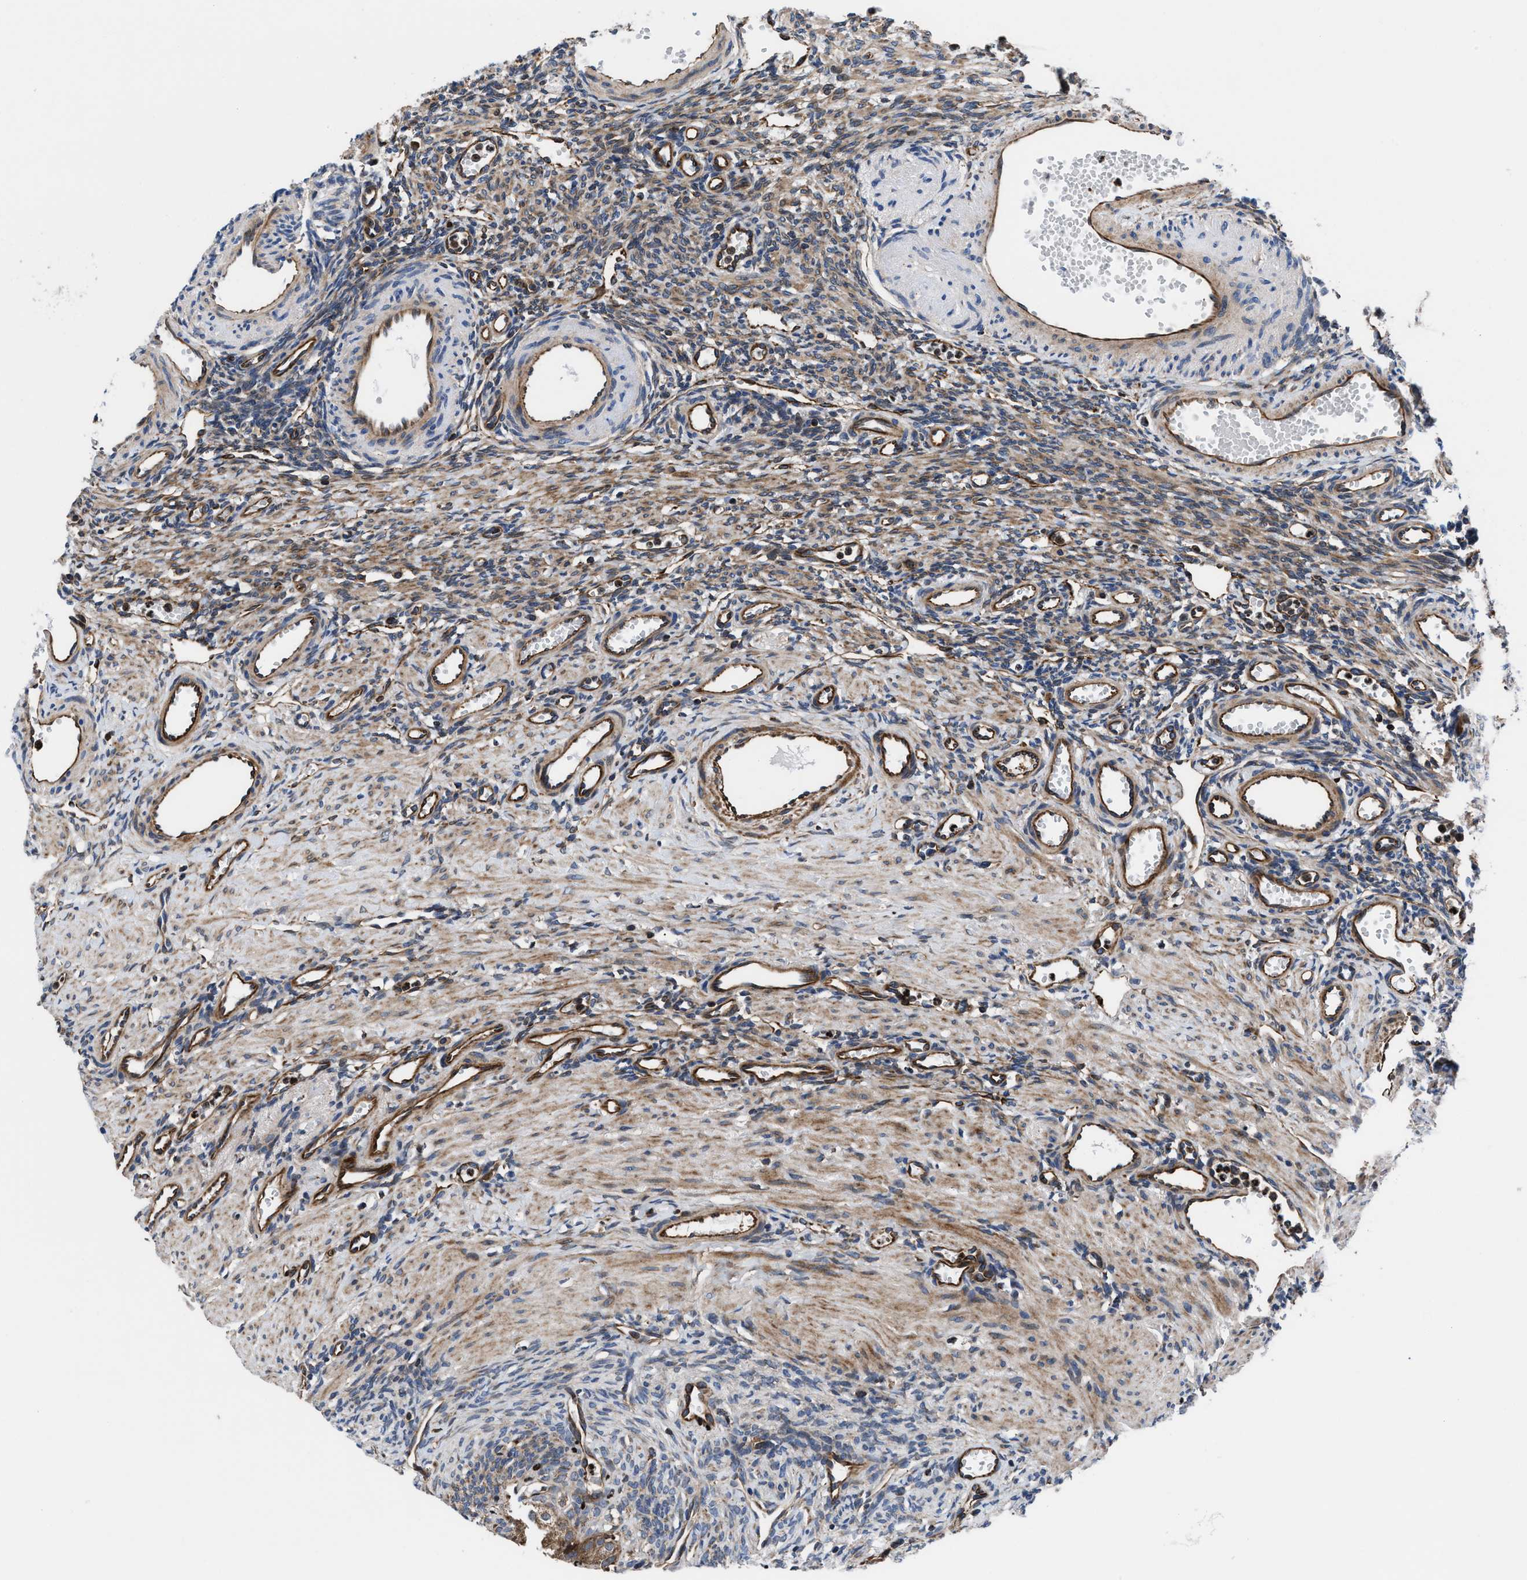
{"staining": {"intensity": "moderate", "quantity": ">75%", "location": "cytoplasmic/membranous"}, "tissue": "ovary", "cell_type": "Follicle cells", "image_type": "normal", "snomed": [{"axis": "morphology", "description": "Normal tissue, NOS"}, {"axis": "topography", "description": "Ovary"}], "caption": "The immunohistochemical stain shows moderate cytoplasmic/membranous staining in follicle cells of unremarkable ovary. The staining is performed using DAB (3,3'-diaminobenzidine) brown chromogen to label protein expression. The nuclei are counter-stained blue using hematoxylin.", "gene": "PRR15L", "patient": {"sex": "female", "age": 33}}